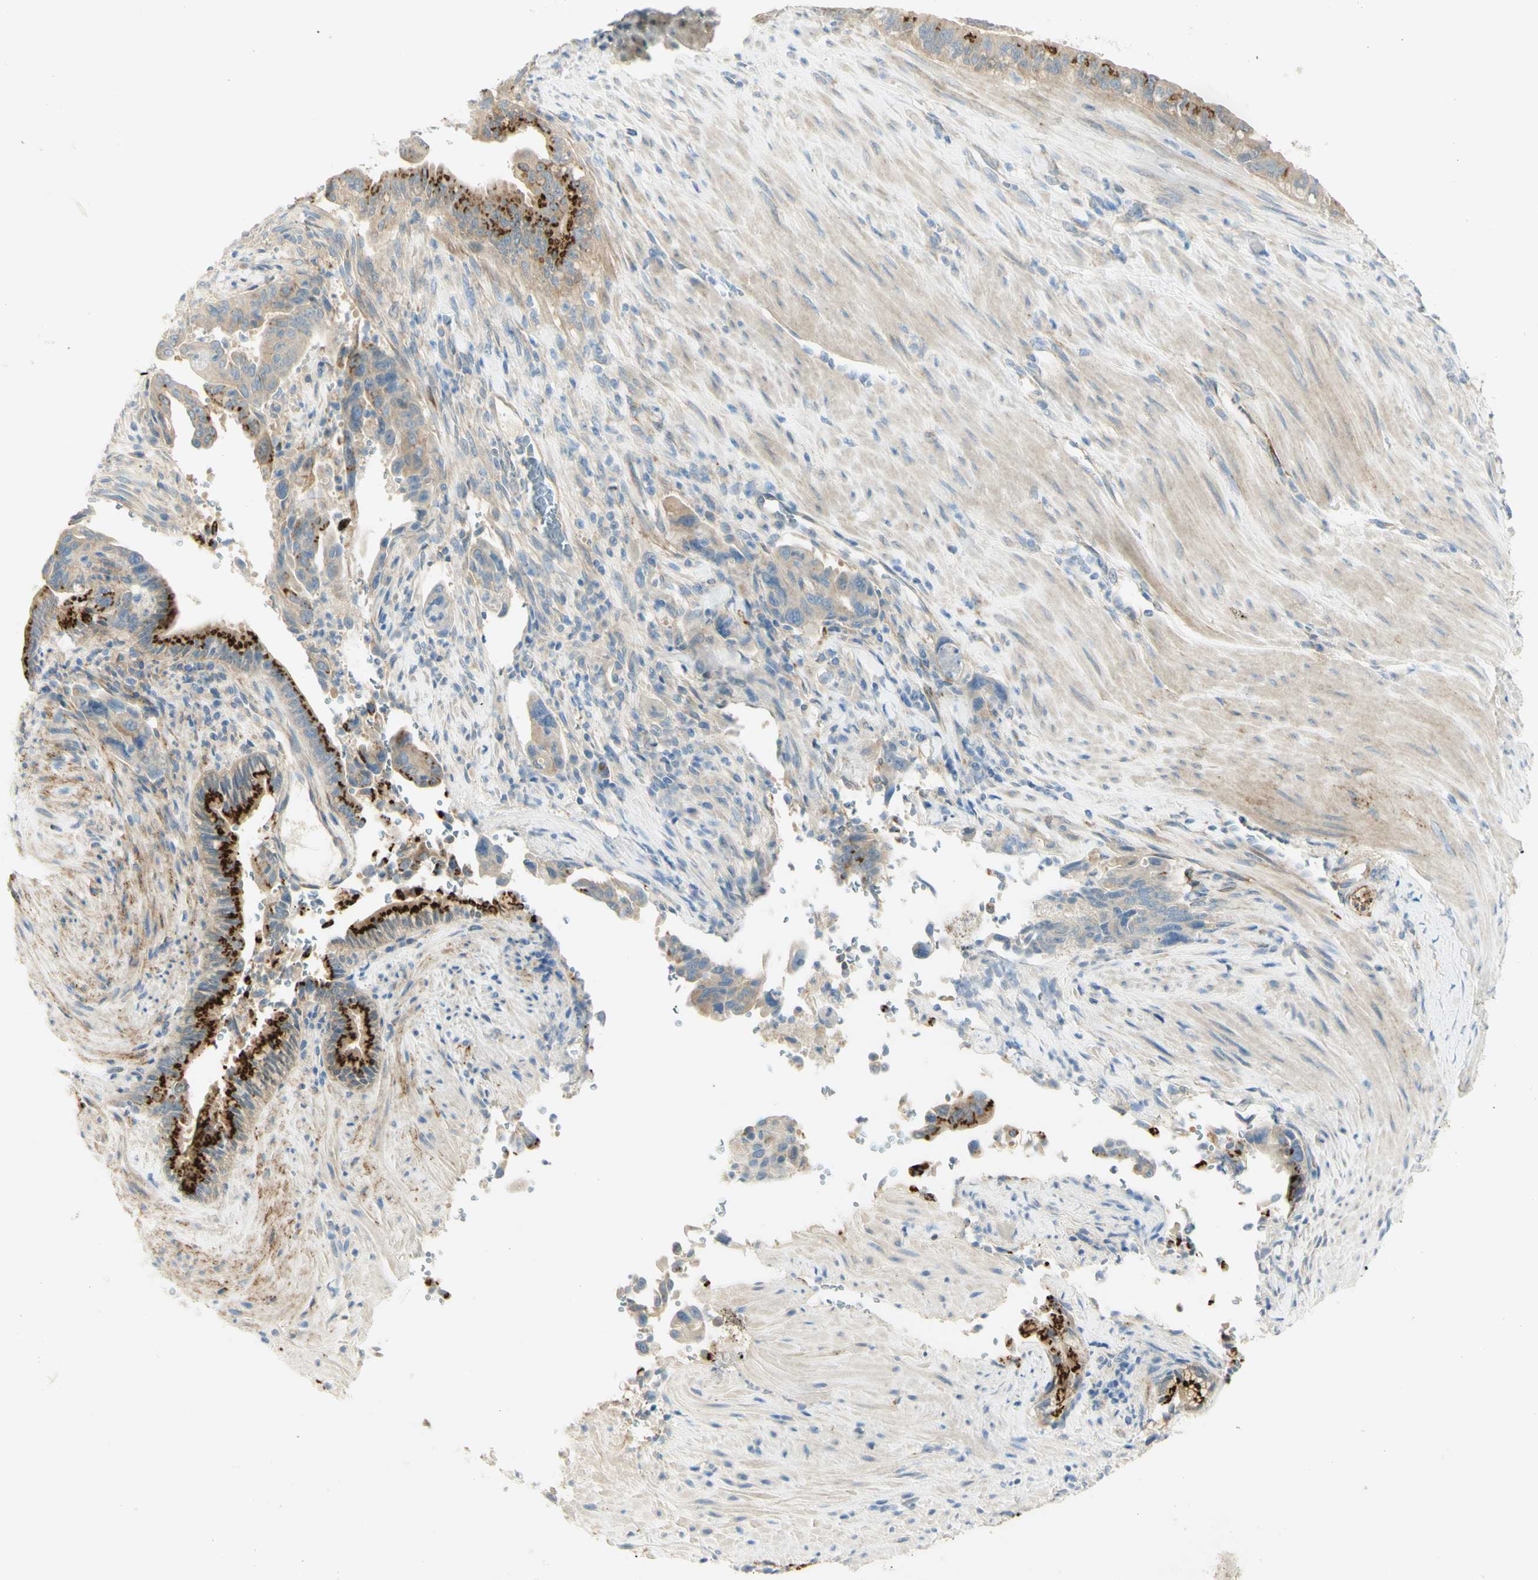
{"staining": {"intensity": "strong", "quantity": "25%-75%", "location": "cytoplasmic/membranous"}, "tissue": "pancreatic cancer", "cell_type": "Tumor cells", "image_type": "cancer", "snomed": [{"axis": "morphology", "description": "Adenocarcinoma, NOS"}, {"axis": "topography", "description": "Pancreas"}], "caption": "Adenocarcinoma (pancreatic) stained for a protein (brown) displays strong cytoplasmic/membranous positive staining in approximately 25%-75% of tumor cells.", "gene": "GCNT3", "patient": {"sex": "male", "age": 70}}